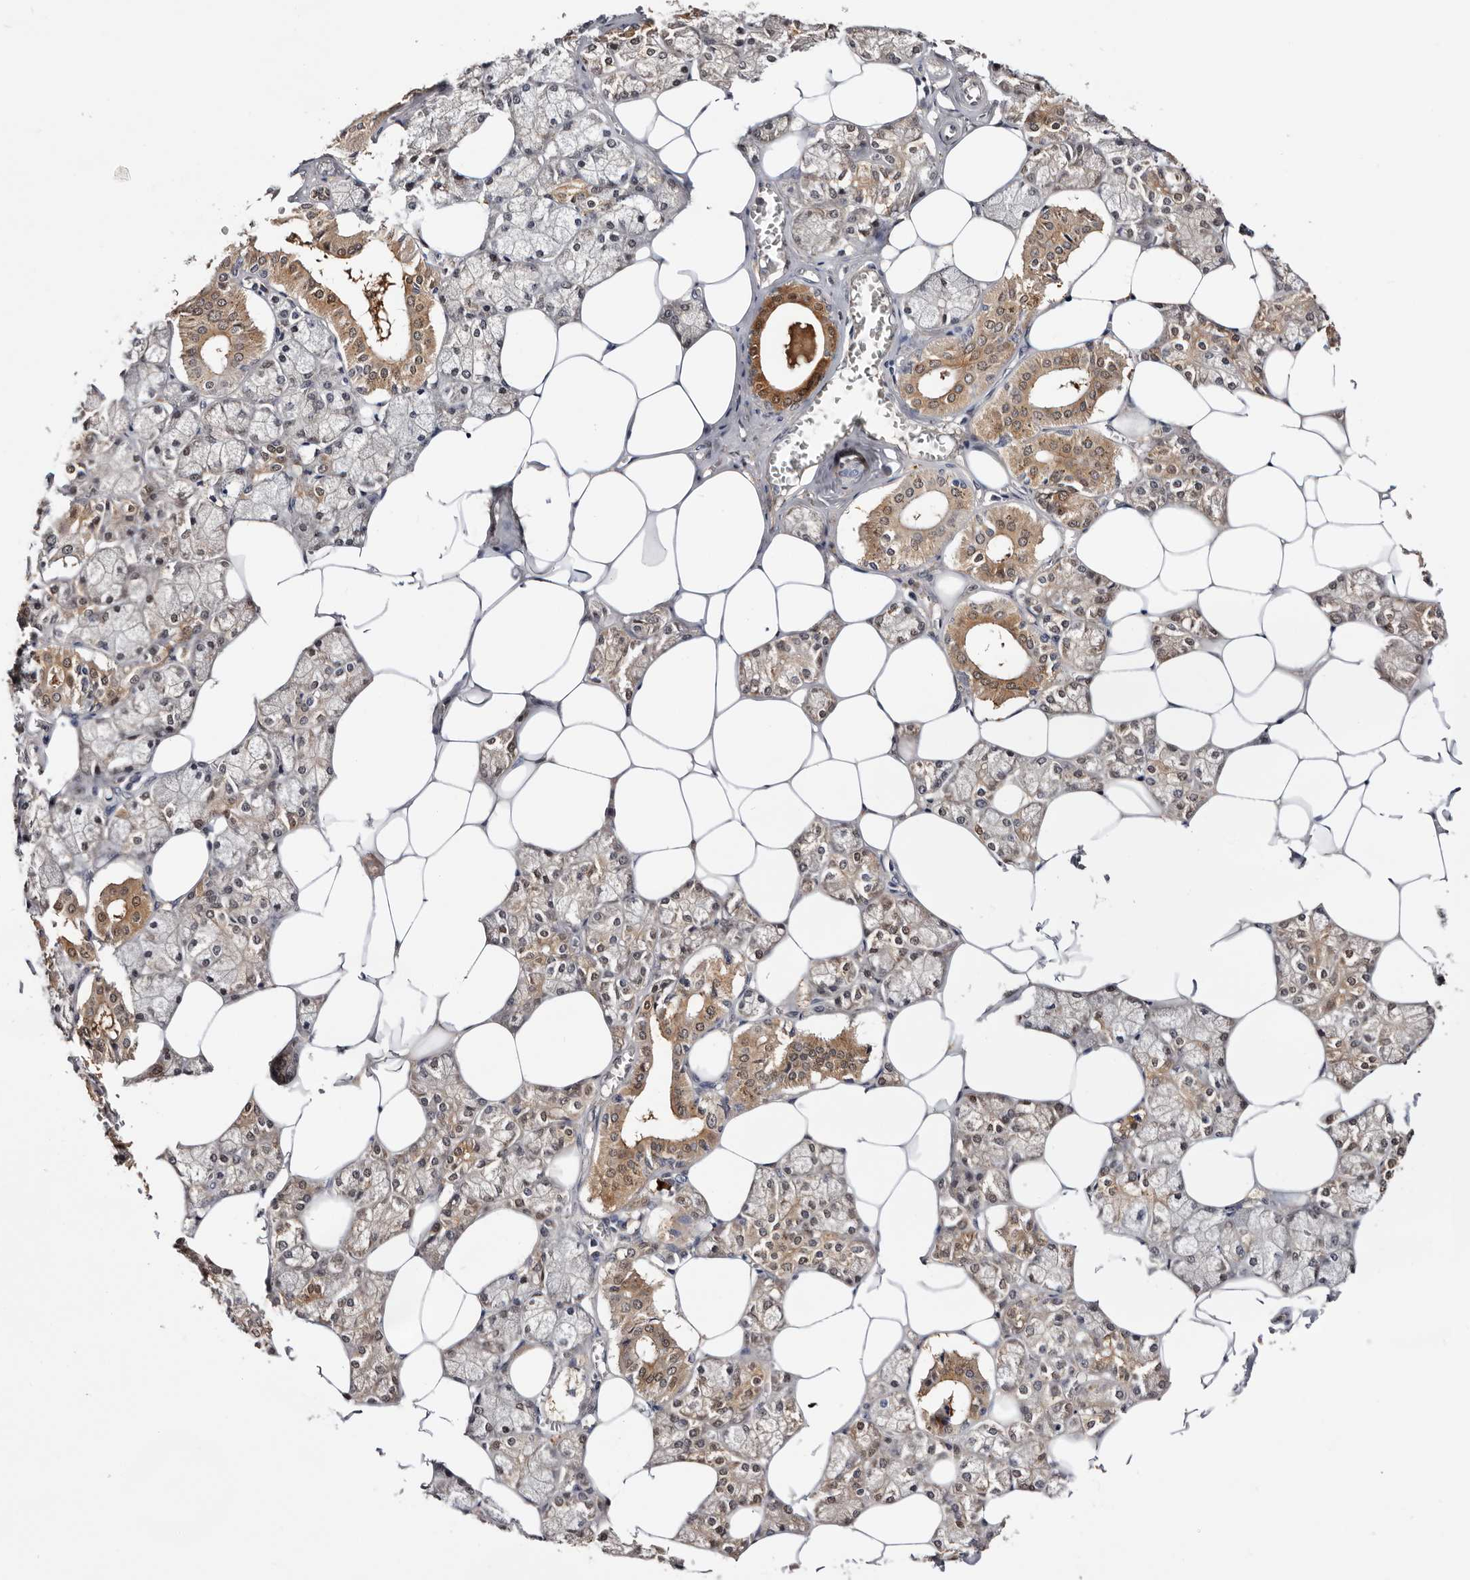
{"staining": {"intensity": "moderate", "quantity": "25%-75%", "location": "cytoplasmic/membranous,nuclear"}, "tissue": "salivary gland", "cell_type": "Glandular cells", "image_type": "normal", "snomed": [{"axis": "morphology", "description": "Normal tissue, NOS"}, {"axis": "topography", "description": "Salivary gland"}], "caption": "Protein staining by immunohistochemistry (IHC) reveals moderate cytoplasmic/membranous,nuclear expression in approximately 25%-75% of glandular cells in benign salivary gland.", "gene": "TP53I3", "patient": {"sex": "male", "age": 62}}